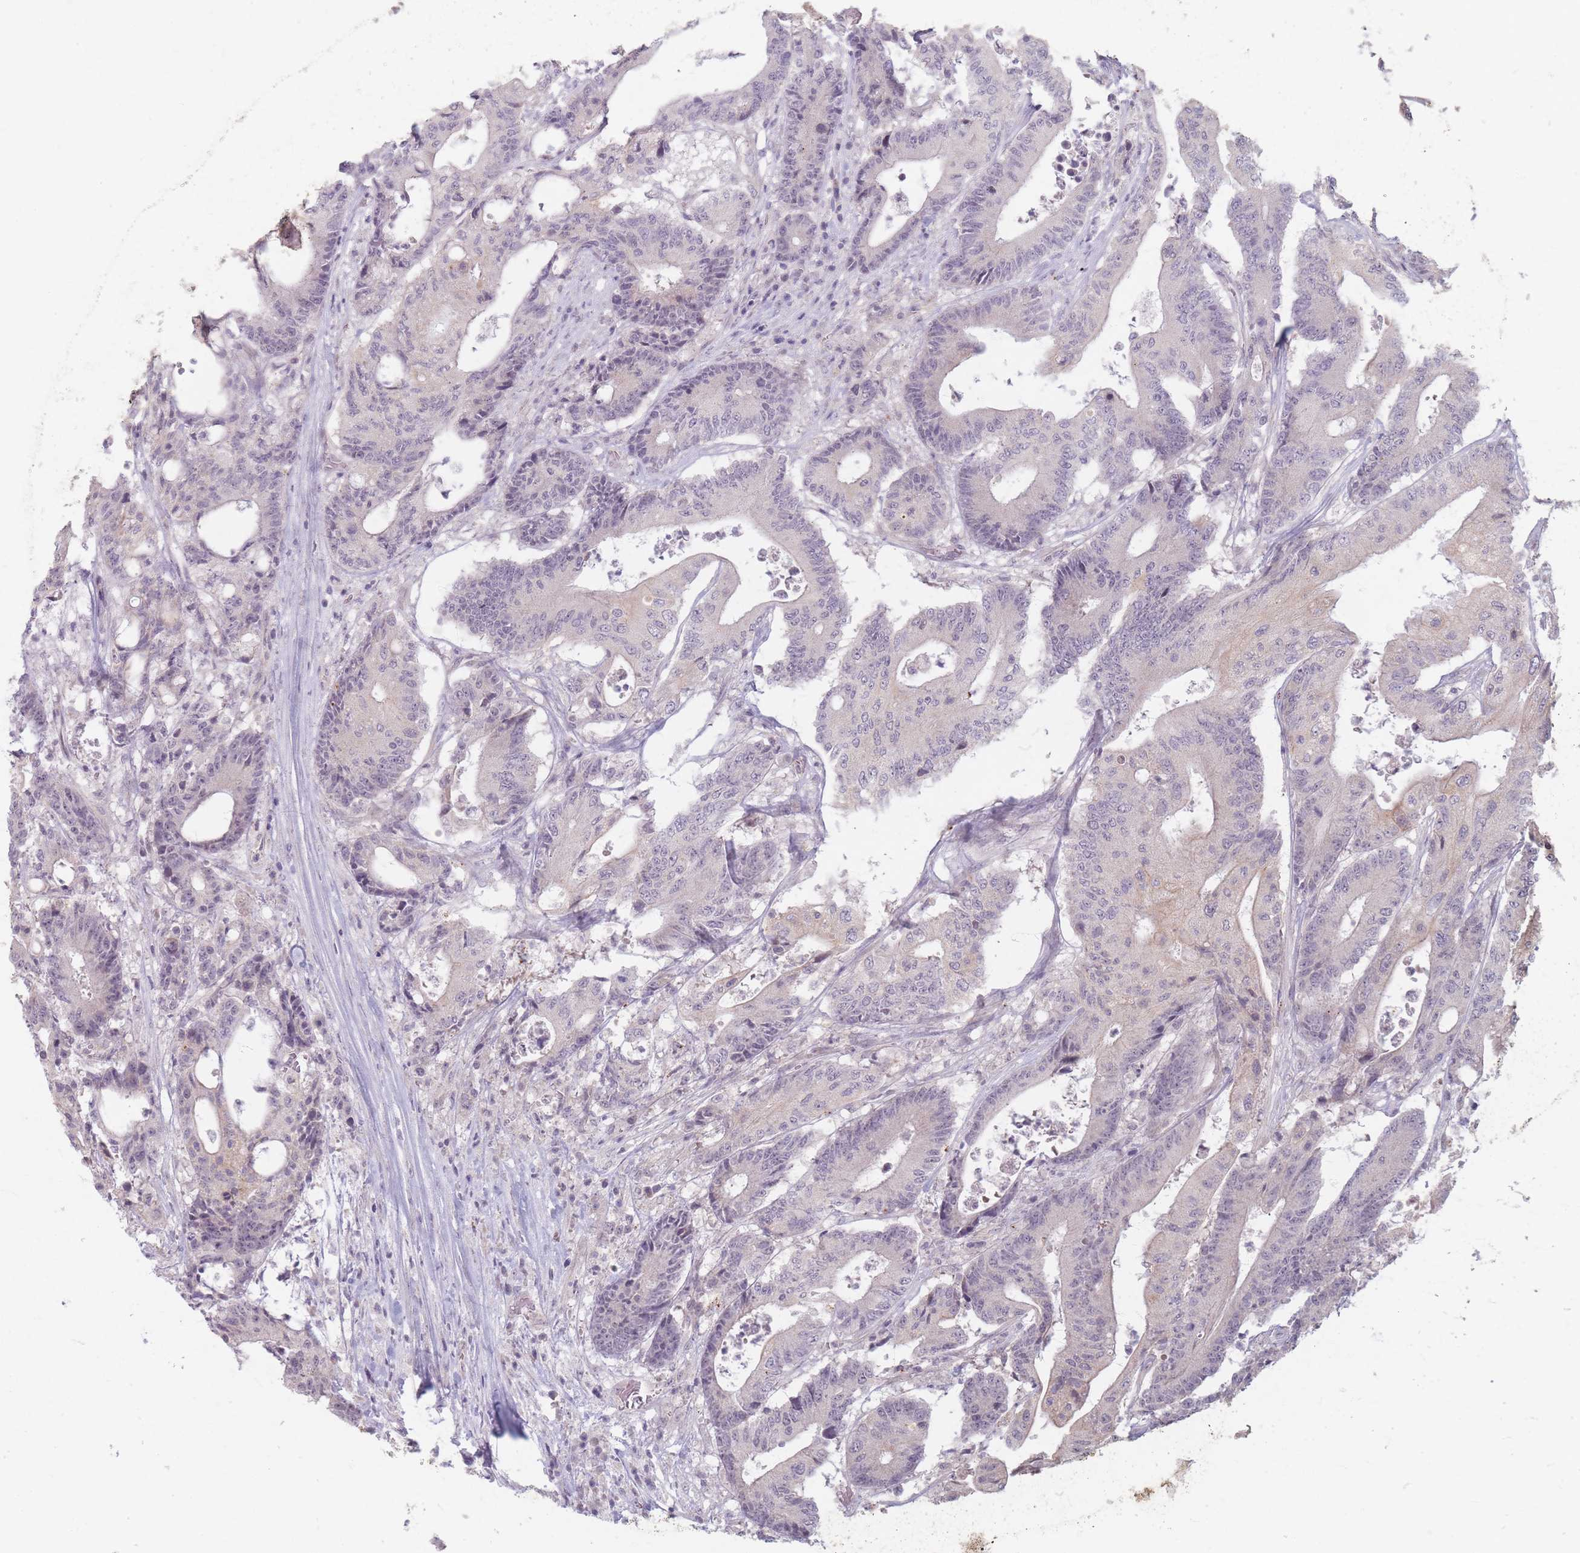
{"staining": {"intensity": "weak", "quantity": "<25%", "location": "cytoplasmic/membranous"}, "tissue": "colorectal cancer", "cell_type": "Tumor cells", "image_type": "cancer", "snomed": [{"axis": "morphology", "description": "Adenocarcinoma, NOS"}, {"axis": "topography", "description": "Colon"}], "caption": "Photomicrograph shows no protein expression in tumor cells of adenocarcinoma (colorectal) tissue.", "gene": "GABRA6", "patient": {"sex": "female", "age": 84}}